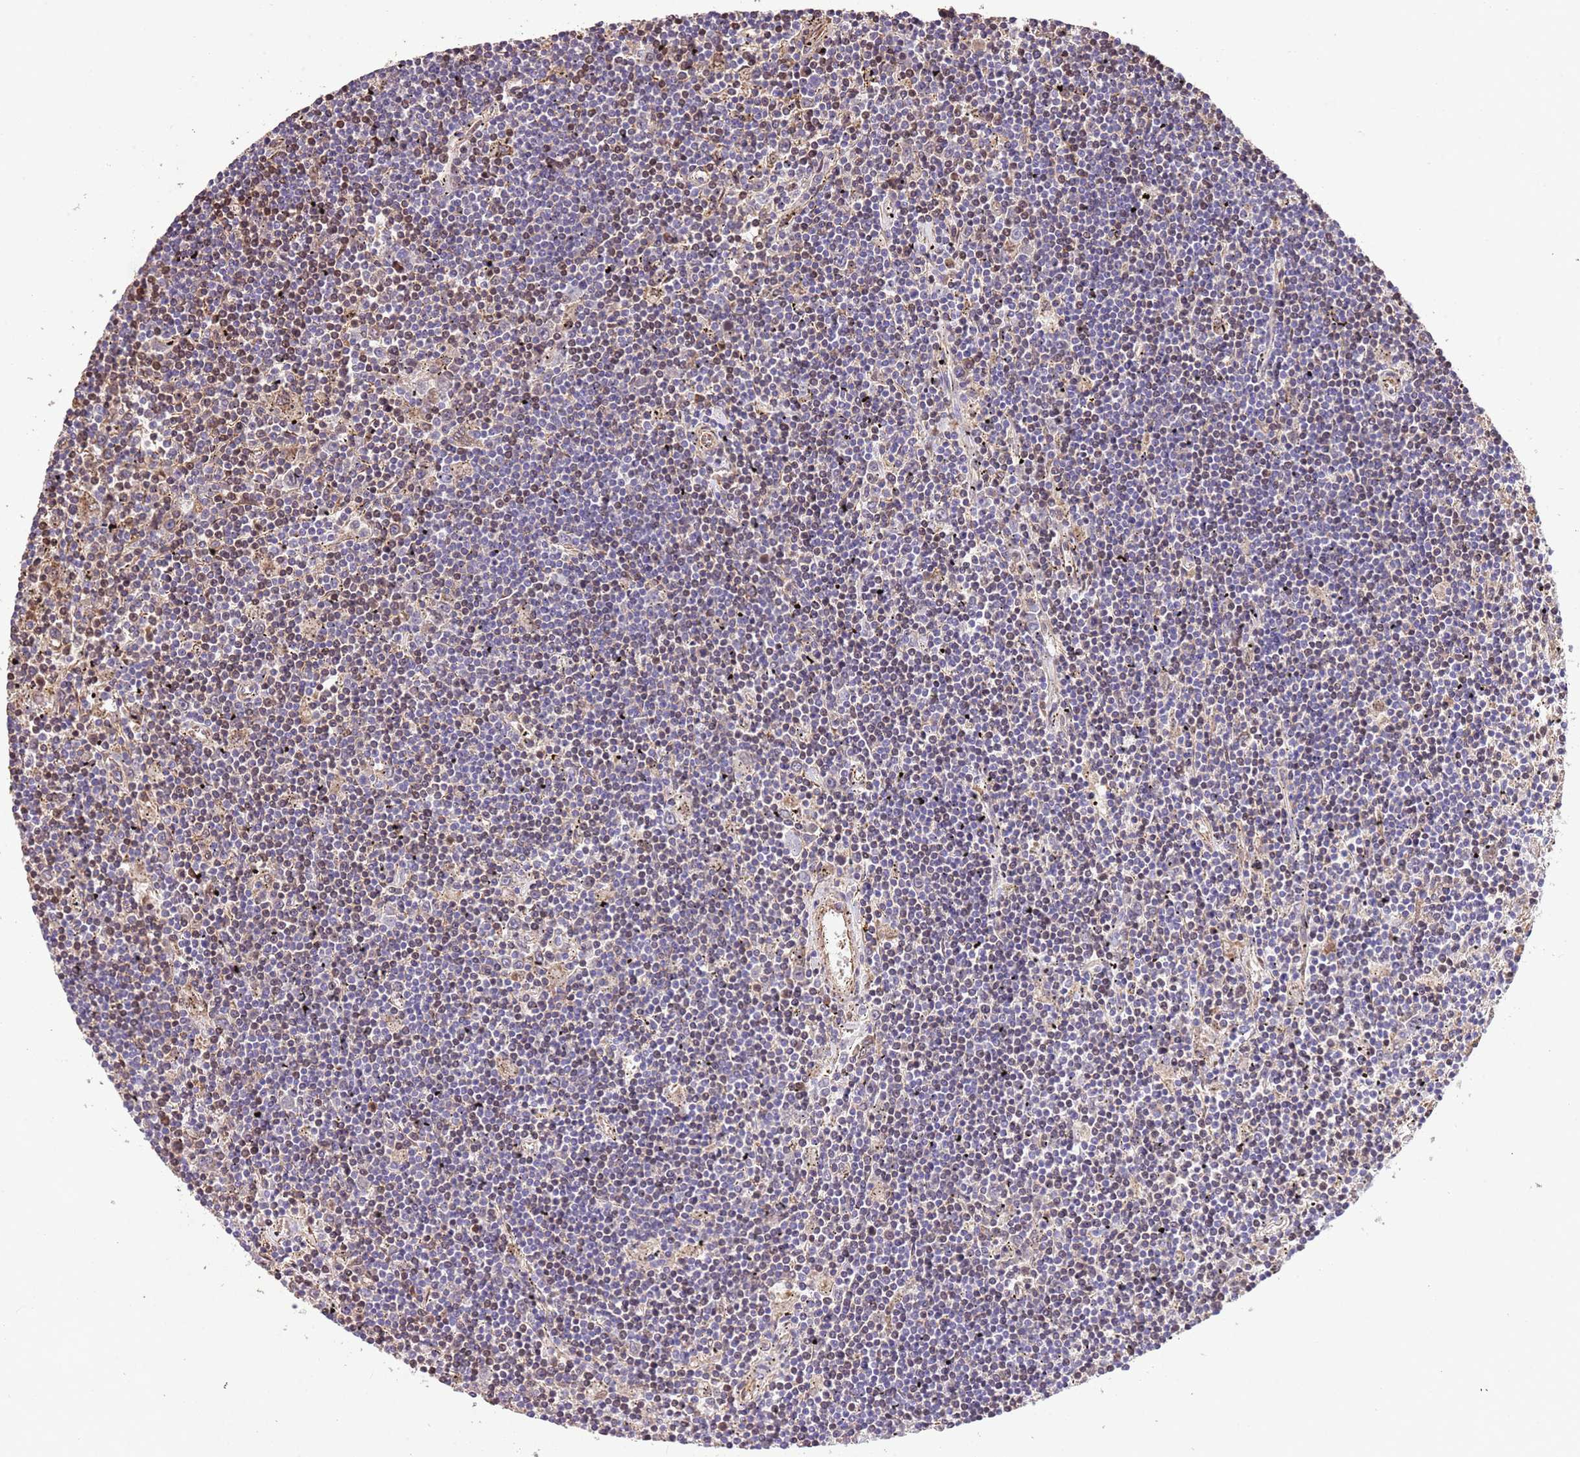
{"staining": {"intensity": "weak", "quantity": "25%-75%", "location": "cytoplasmic/membranous"}, "tissue": "lymphoma", "cell_type": "Tumor cells", "image_type": "cancer", "snomed": [{"axis": "morphology", "description": "Malignant lymphoma, non-Hodgkin's type, Low grade"}, {"axis": "topography", "description": "Spleen"}], "caption": "A high-resolution photomicrograph shows immunohistochemistry staining of lymphoma, which exhibits weak cytoplasmic/membranous positivity in approximately 25%-75% of tumor cells.", "gene": "PIGA", "patient": {"sex": "male", "age": 76}}